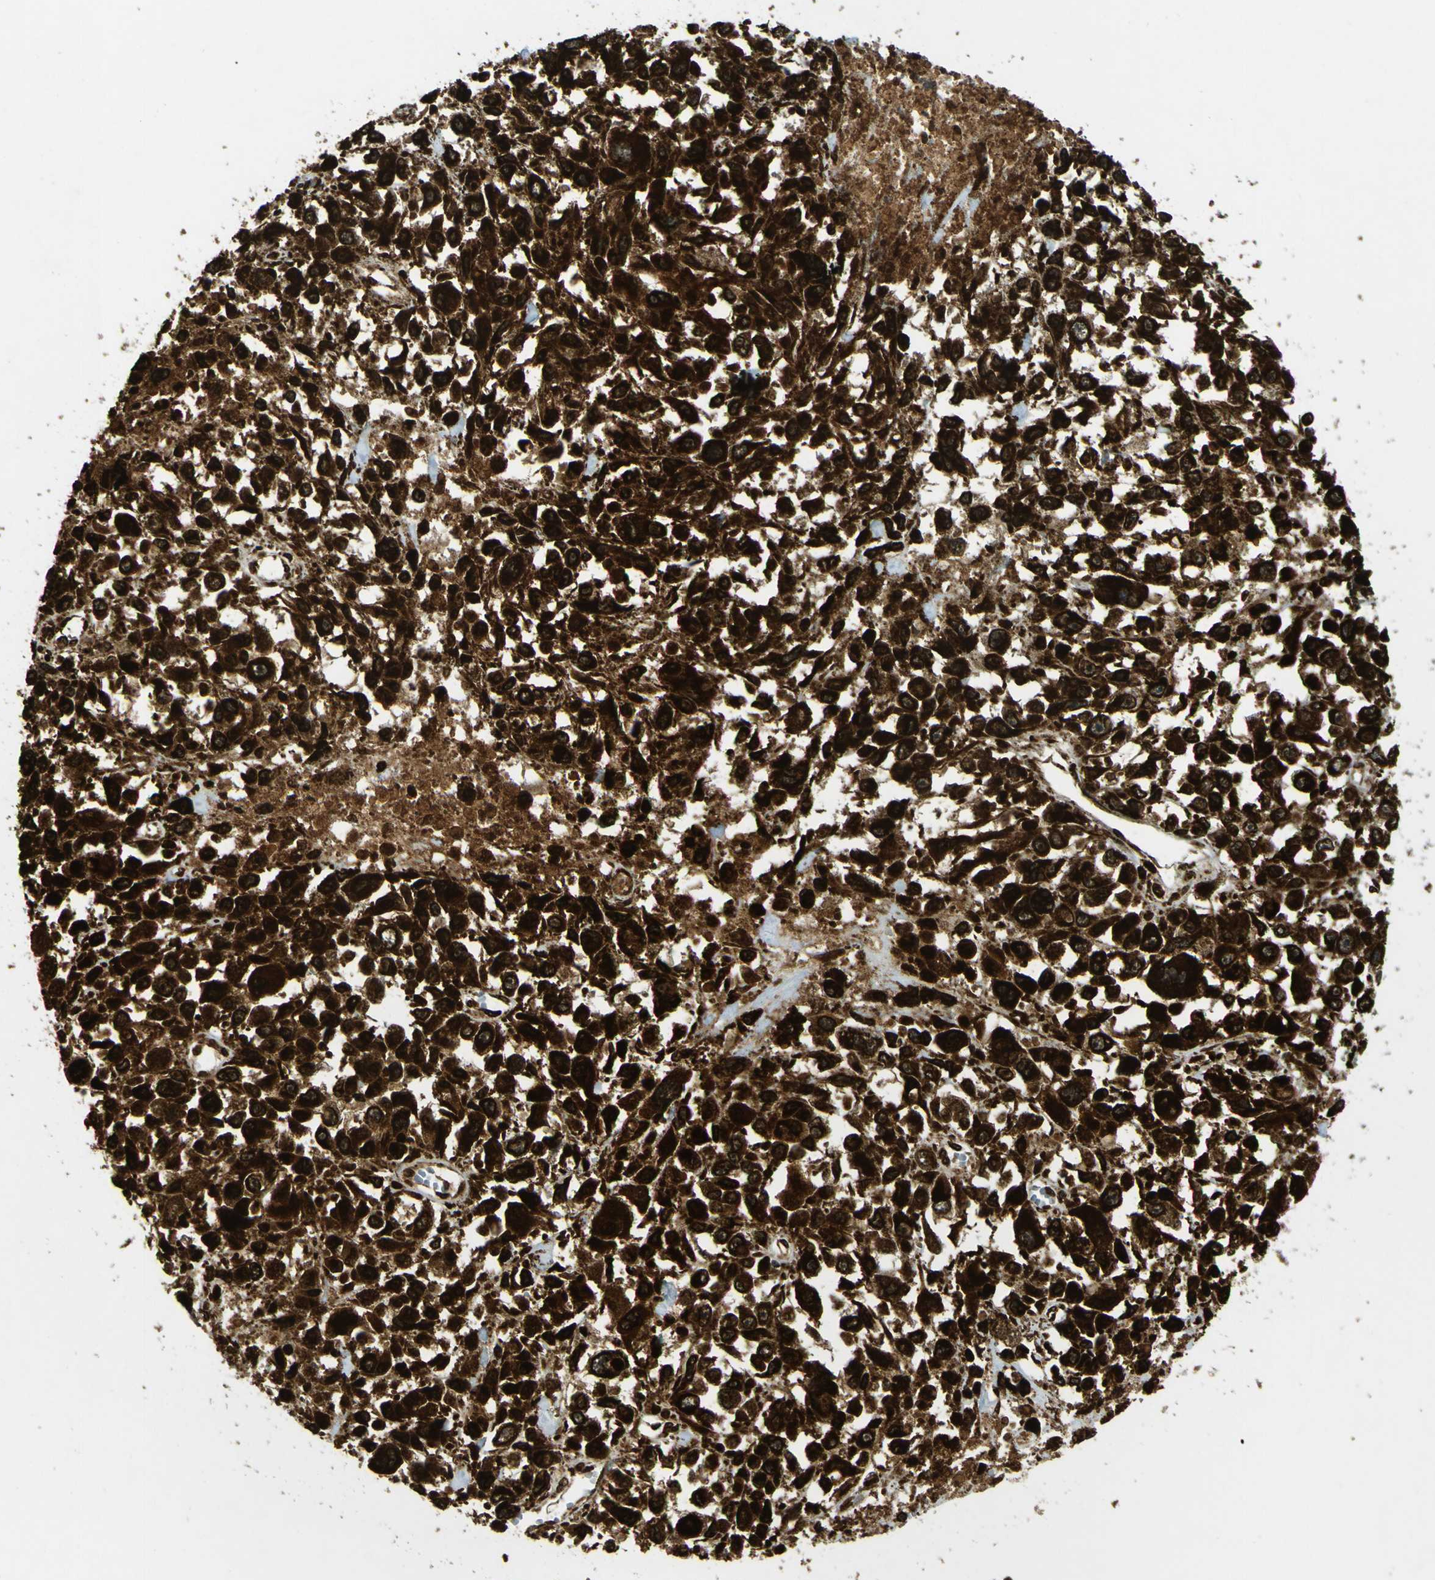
{"staining": {"intensity": "strong", "quantity": ">75%", "location": "cytoplasmic/membranous,nuclear"}, "tissue": "melanoma", "cell_type": "Tumor cells", "image_type": "cancer", "snomed": [{"axis": "morphology", "description": "Malignant melanoma, Metastatic site"}, {"axis": "topography", "description": "Lymph node"}], "caption": "Immunohistochemistry (DAB) staining of malignant melanoma (metastatic site) exhibits strong cytoplasmic/membranous and nuclear protein staining in approximately >75% of tumor cells. The protein of interest is shown in brown color, while the nuclei are stained blue.", "gene": "GALNT1", "patient": {"sex": "male", "age": 59}}